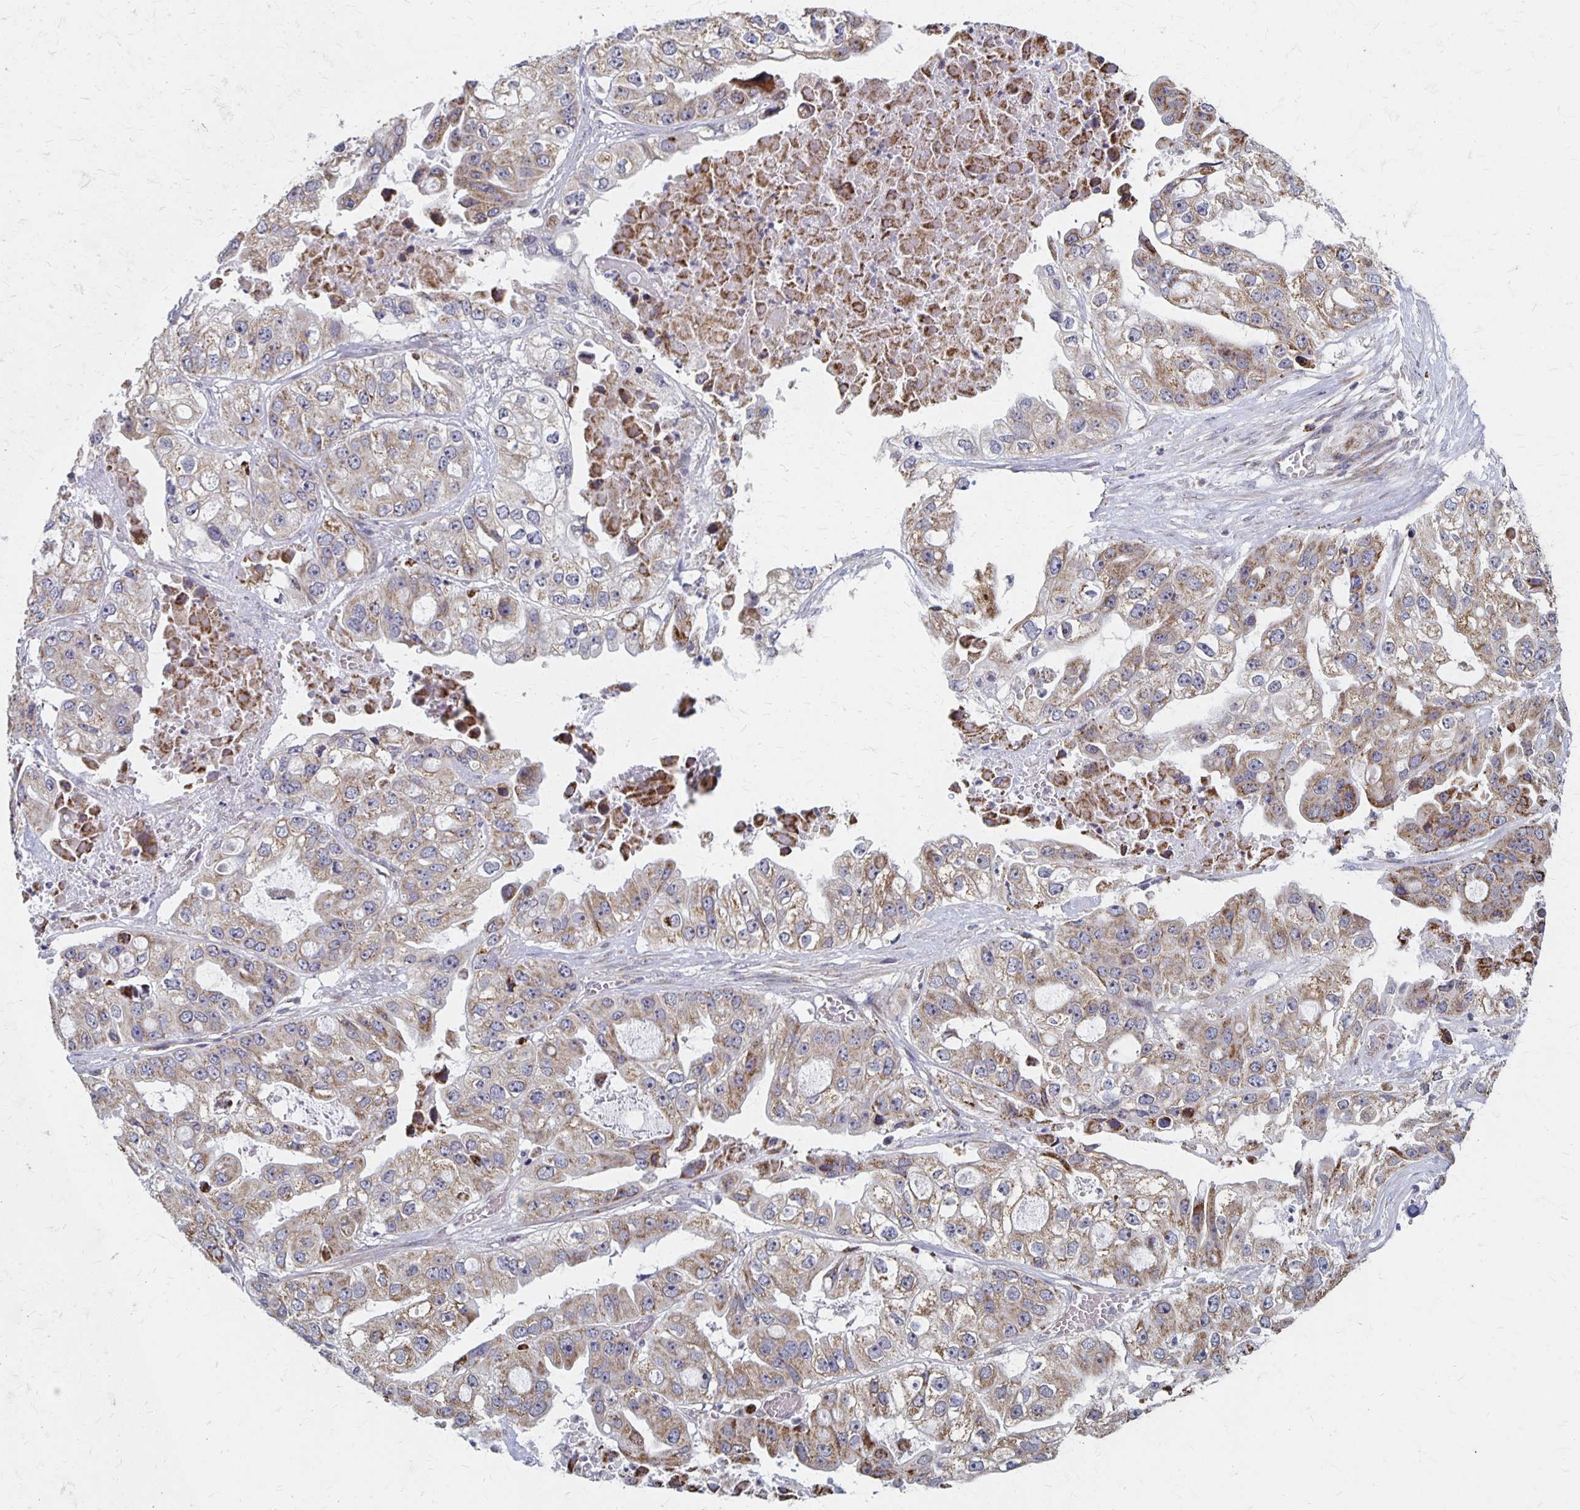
{"staining": {"intensity": "moderate", "quantity": ">75%", "location": "cytoplasmic/membranous"}, "tissue": "ovarian cancer", "cell_type": "Tumor cells", "image_type": "cancer", "snomed": [{"axis": "morphology", "description": "Cystadenocarcinoma, serous, NOS"}, {"axis": "topography", "description": "Ovary"}], "caption": "Brown immunohistochemical staining in human ovarian cancer (serous cystadenocarcinoma) exhibits moderate cytoplasmic/membranous expression in about >75% of tumor cells.", "gene": "DYRK4", "patient": {"sex": "female", "age": 56}}